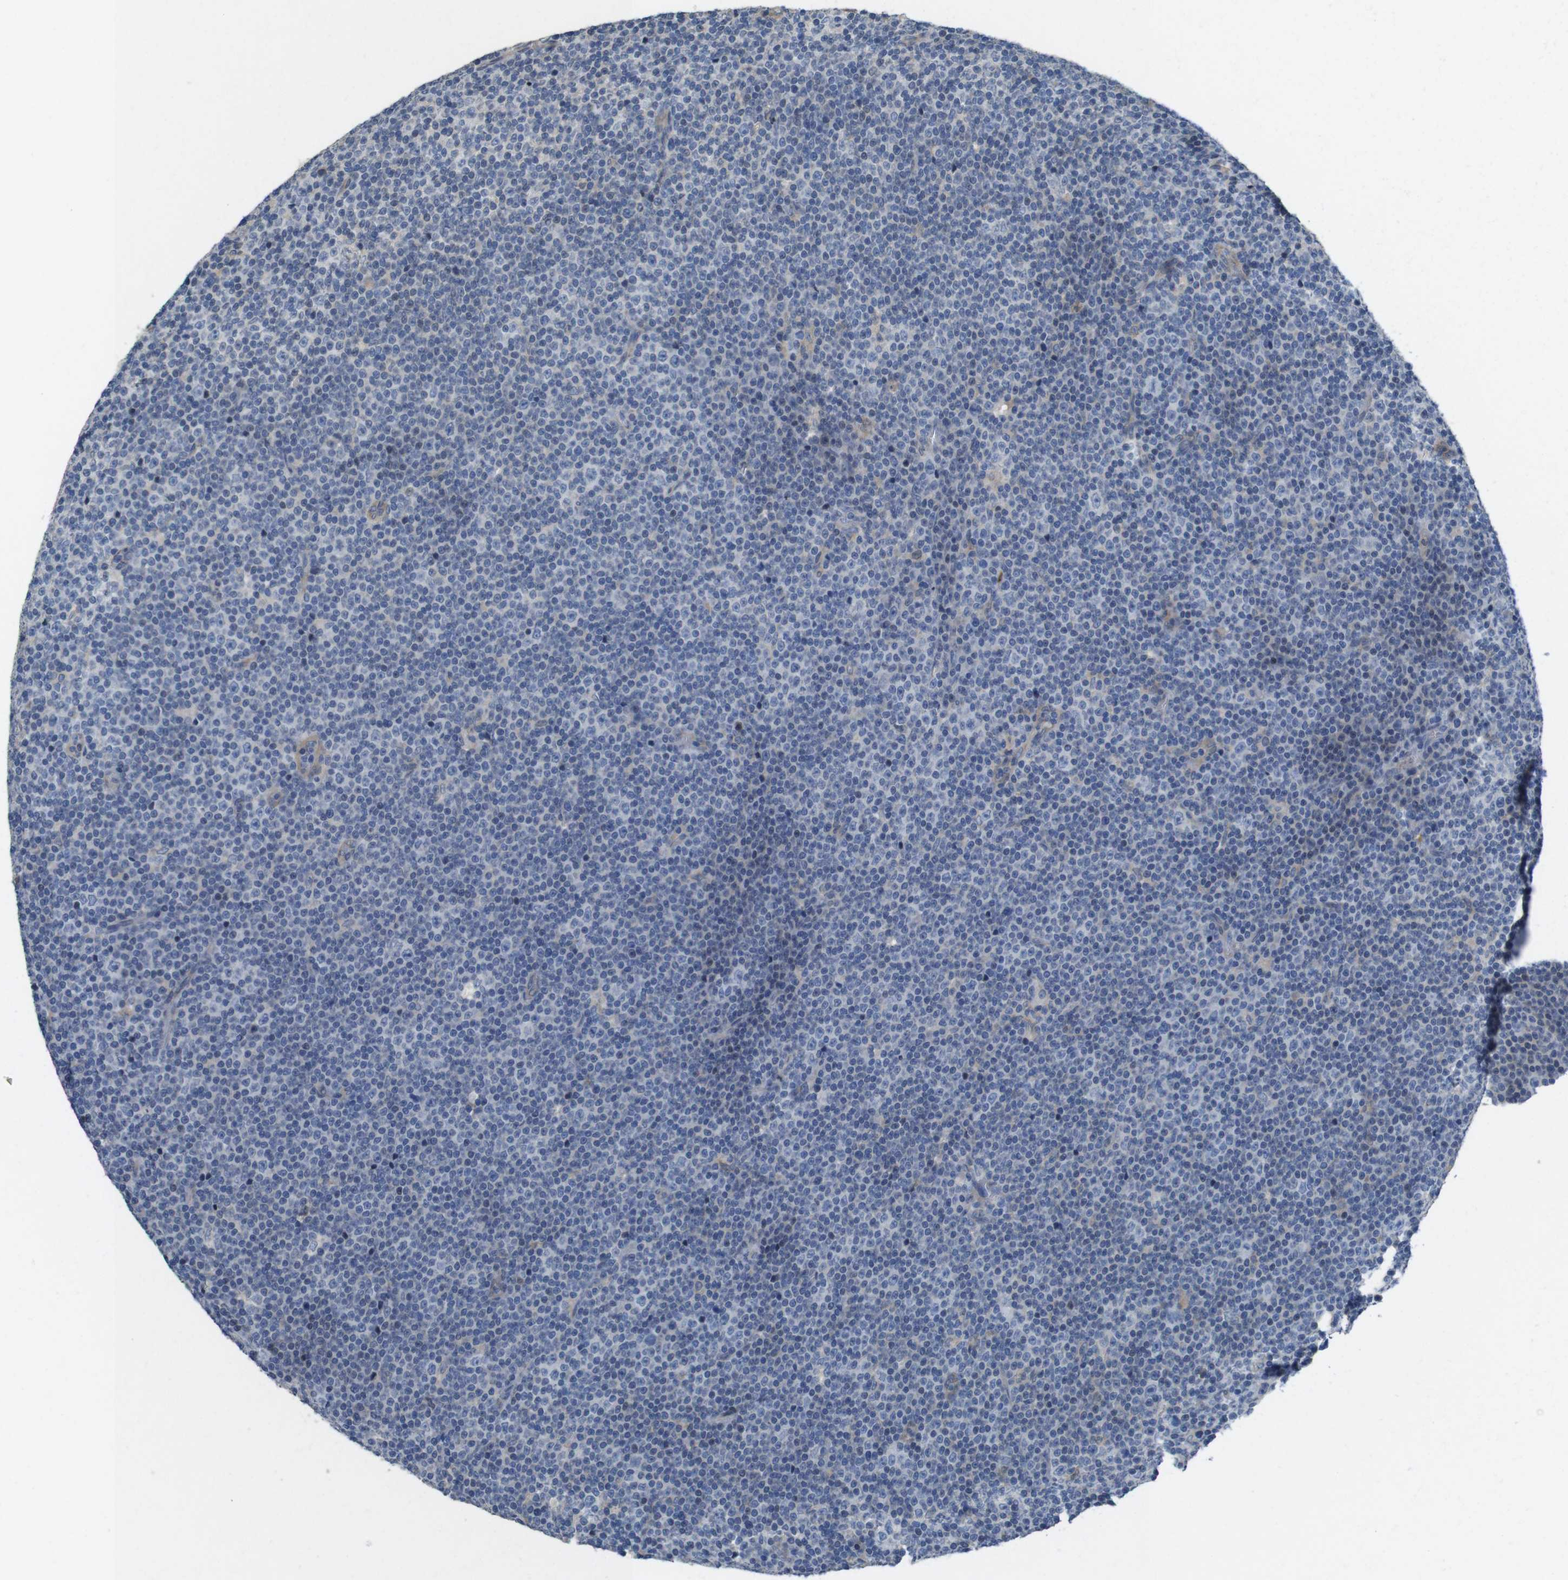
{"staining": {"intensity": "negative", "quantity": "none", "location": "none"}, "tissue": "lymphoma", "cell_type": "Tumor cells", "image_type": "cancer", "snomed": [{"axis": "morphology", "description": "Malignant lymphoma, non-Hodgkin's type, Low grade"}, {"axis": "topography", "description": "Lymph node"}], "caption": "Immunohistochemistry (IHC) of lymphoma demonstrates no positivity in tumor cells.", "gene": "PCDH10", "patient": {"sex": "female", "age": 67}}